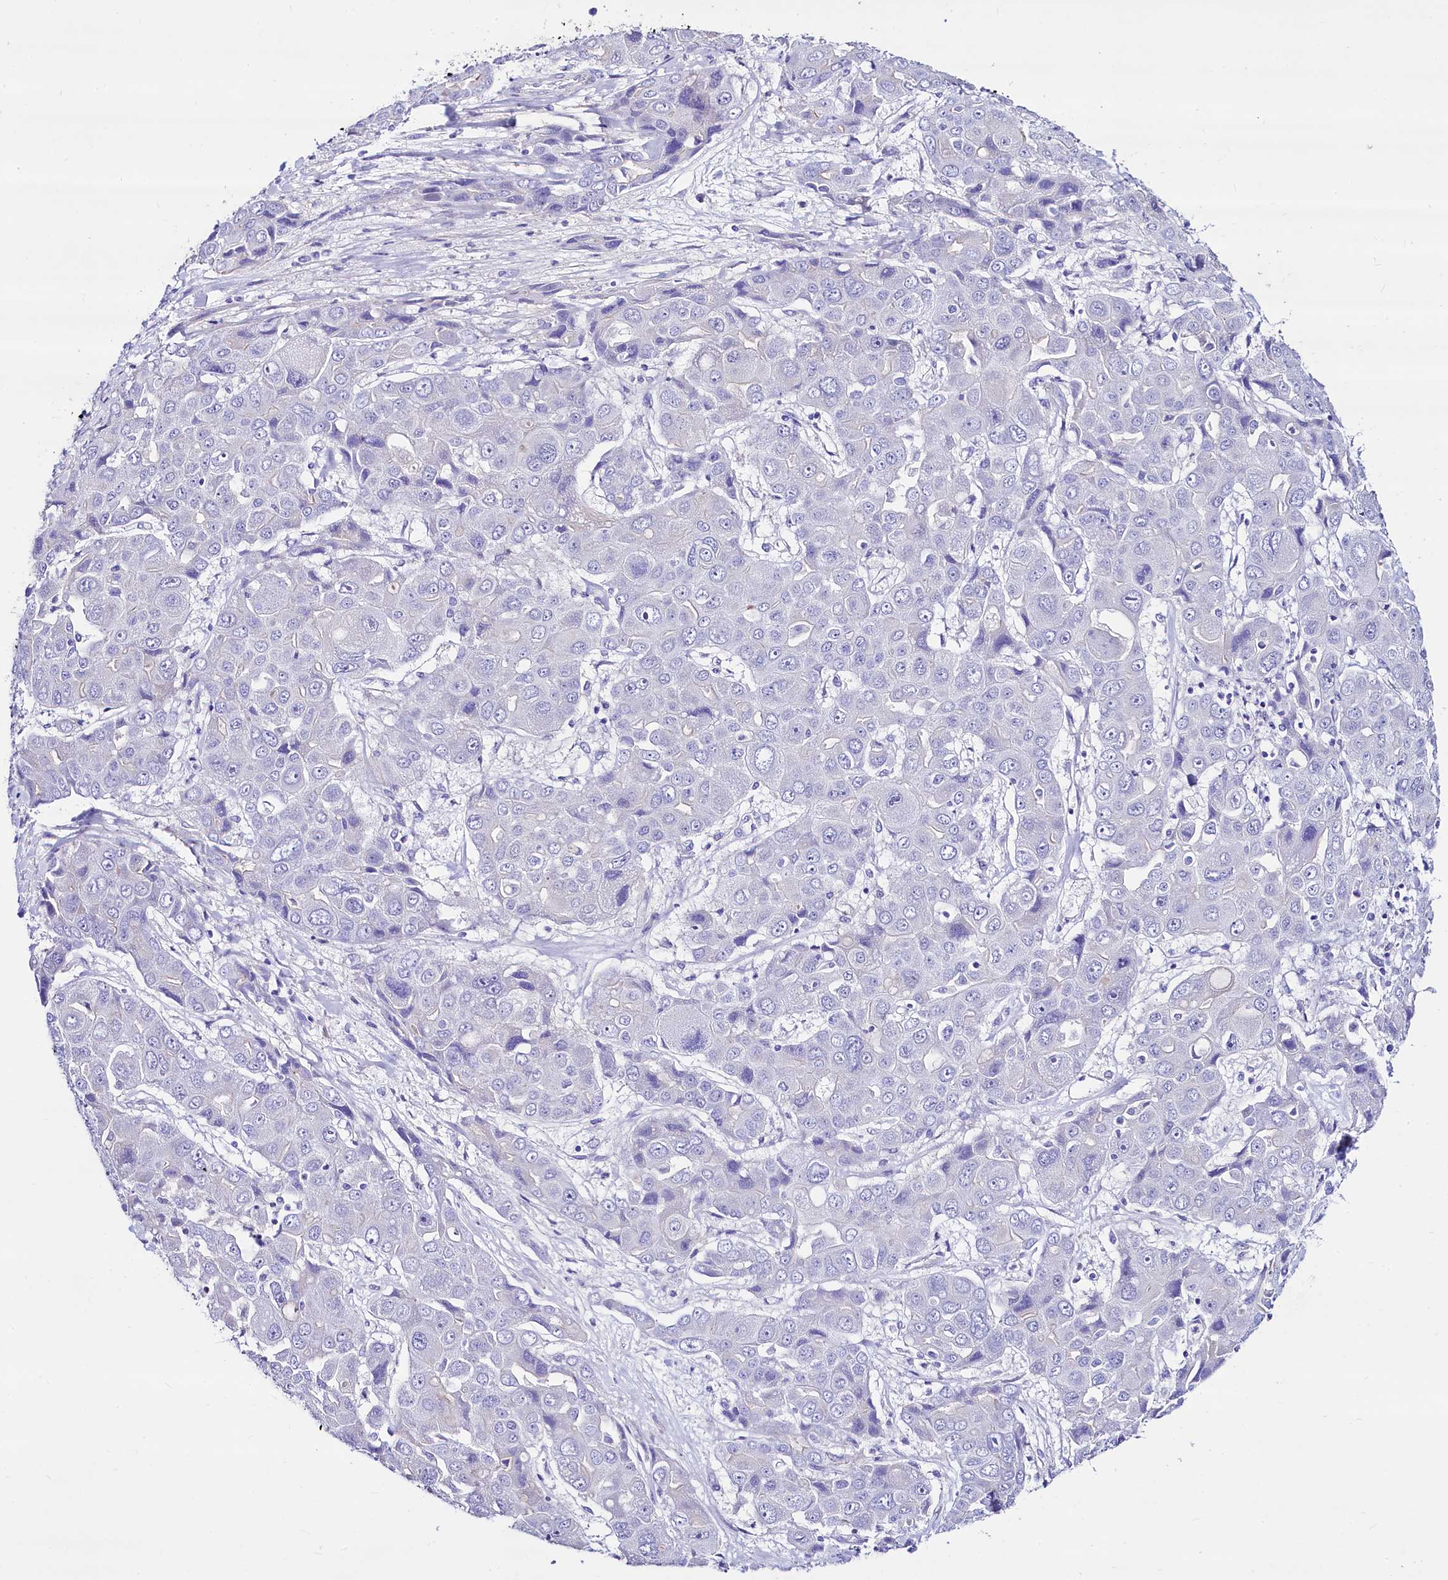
{"staining": {"intensity": "negative", "quantity": "none", "location": "none"}, "tissue": "liver cancer", "cell_type": "Tumor cells", "image_type": "cancer", "snomed": [{"axis": "morphology", "description": "Cholangiocarcinoma"}, {"axis": "topography", "description": "Liver"}], "caption": "Micrograph shows no significant protein staining in tumor cells of cholangiocarcinoma (liver). (DAB immunohistochemistry visualized using brightfield microscopy, high magnification).", "gene": "RBP3", "patient": {"sex": "male", "age": 67}}